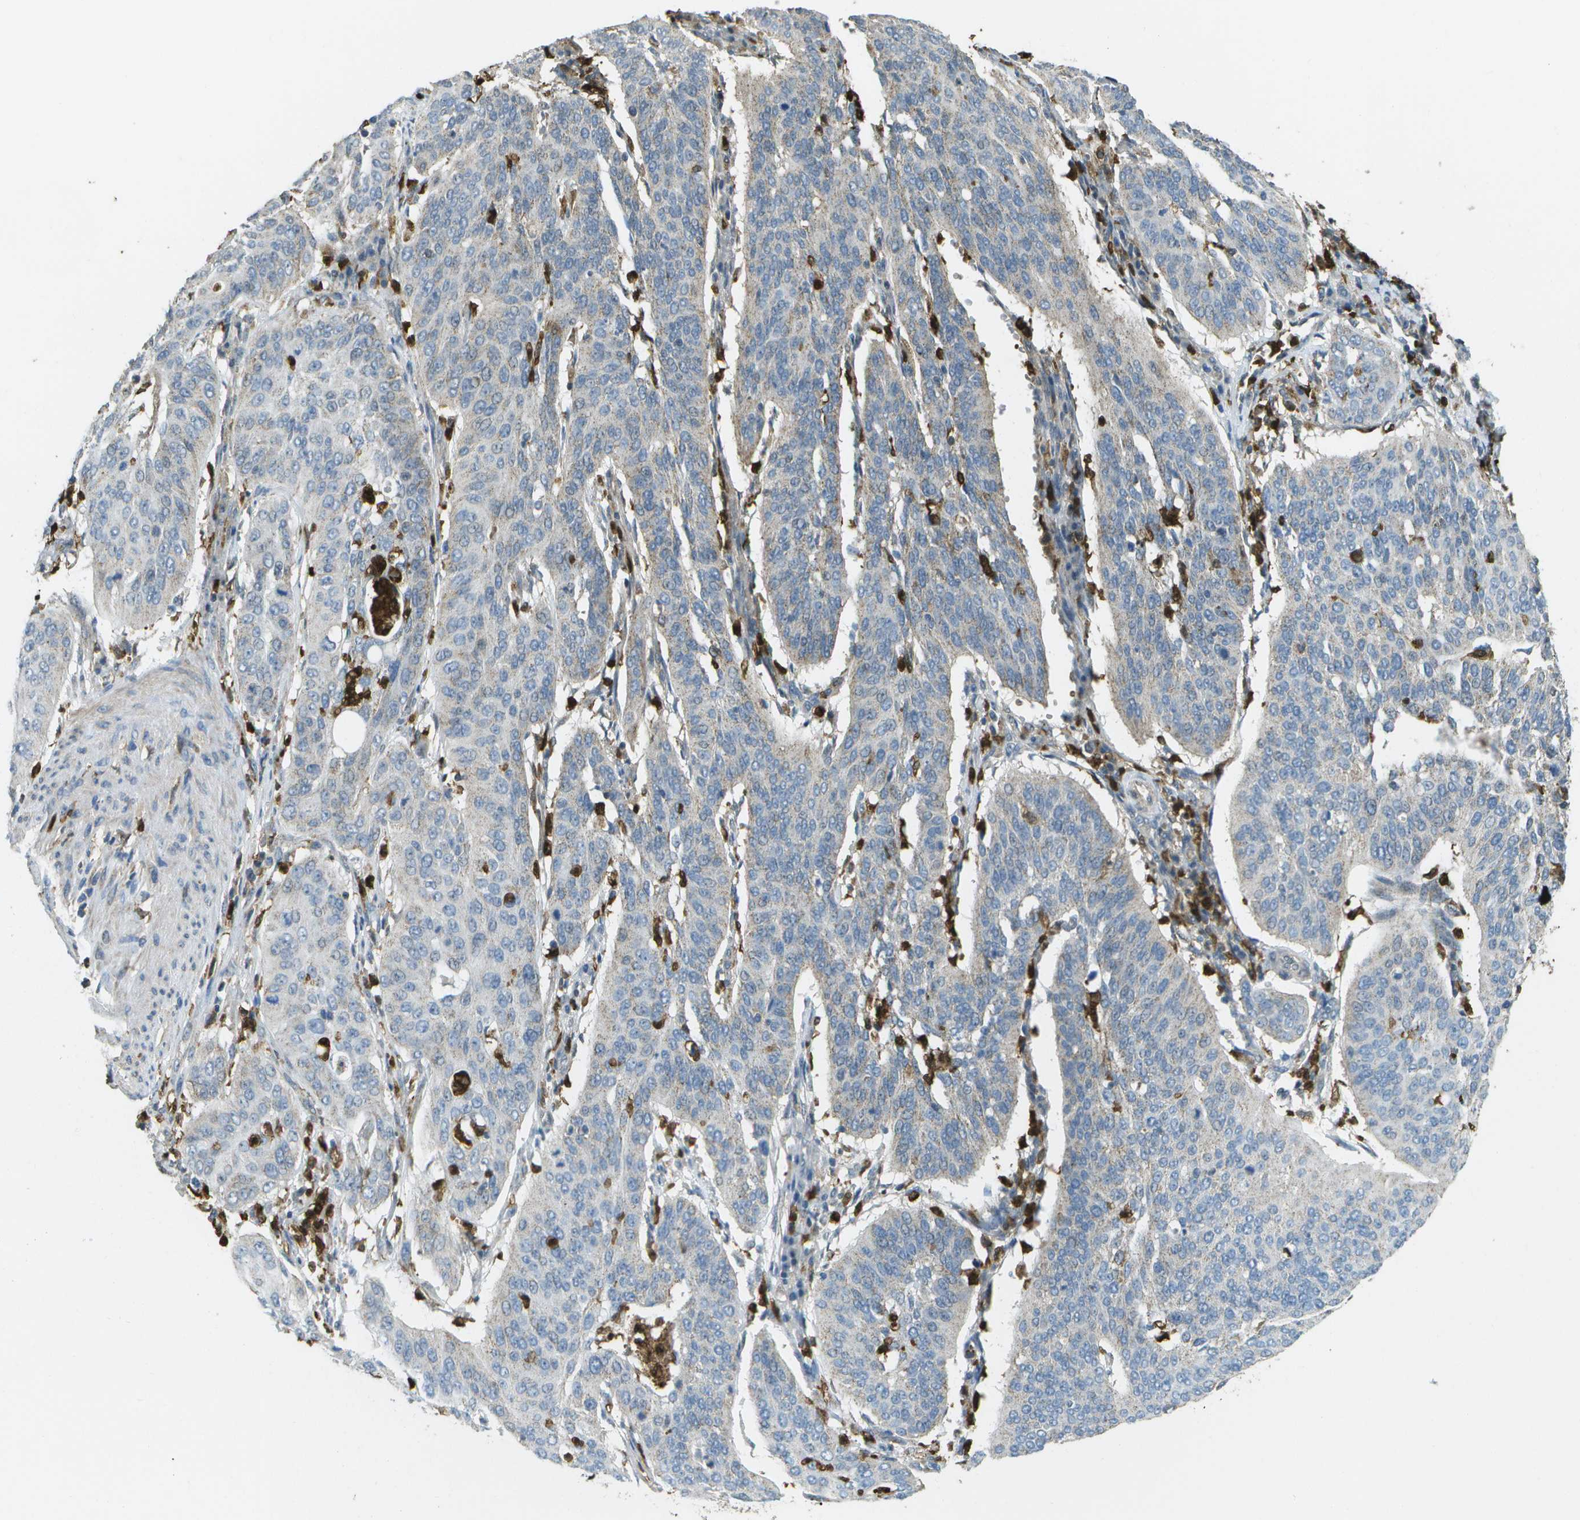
{"staining": {"intensity": "negative", "quantity": "none", "location": "none"}, "tissue": "cervical cancer", "cell_type": "Tumor cells", "image_type": "cancer", "snomed": [{"axis": "morphology", "description": "Normal tissue, NOS"}, {"axis": "morphology", "description": "Squamous cell carcinoma, NOS"}, {"axis": "topography", "description": "Cervix"}], "caption": "Immunohistochemical staining of human cervical cancer (squamous cell carcinoma) exhibits no significant positivity in tumor cells.", "gene": "CACHD1", "patient": {"sex": "female", "age": 39}}